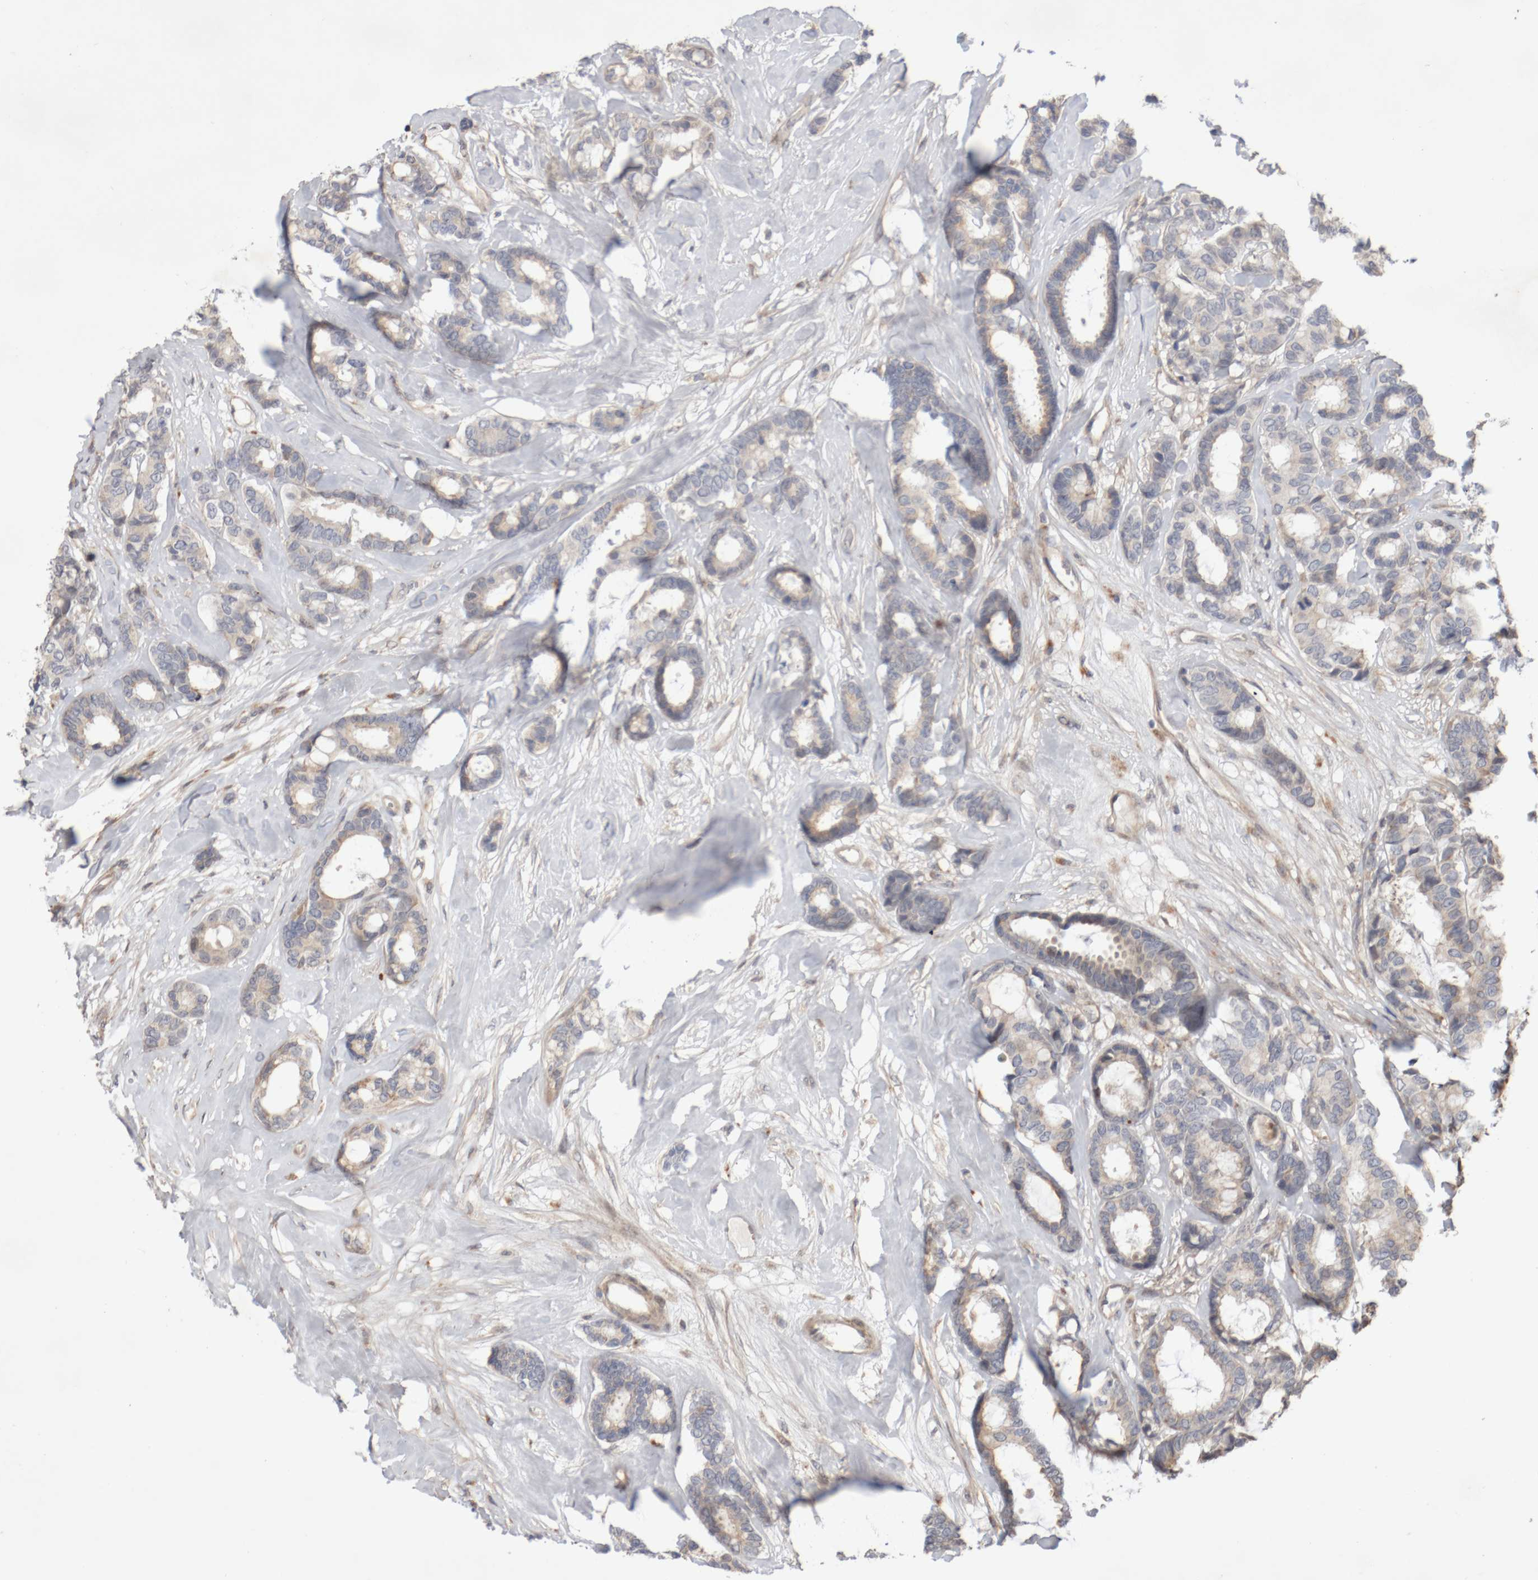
{"staining": {"intensity": "negative", "quantity": "none", "location": "none"}, "tissue": "breast cancer", "cell_type": "Tumor cells", "image_type": "cancer", "snomed": [{"axis": "morphology", "description": "Duct carcinoma"}, {"axis": "topography", "description": "Breast"}], "caption": "Tumor cells are negative for protein expression in human breast intraductal carcinoma.", "gene": "DPH7", "patient": {"sex": "female", "age": 87}}